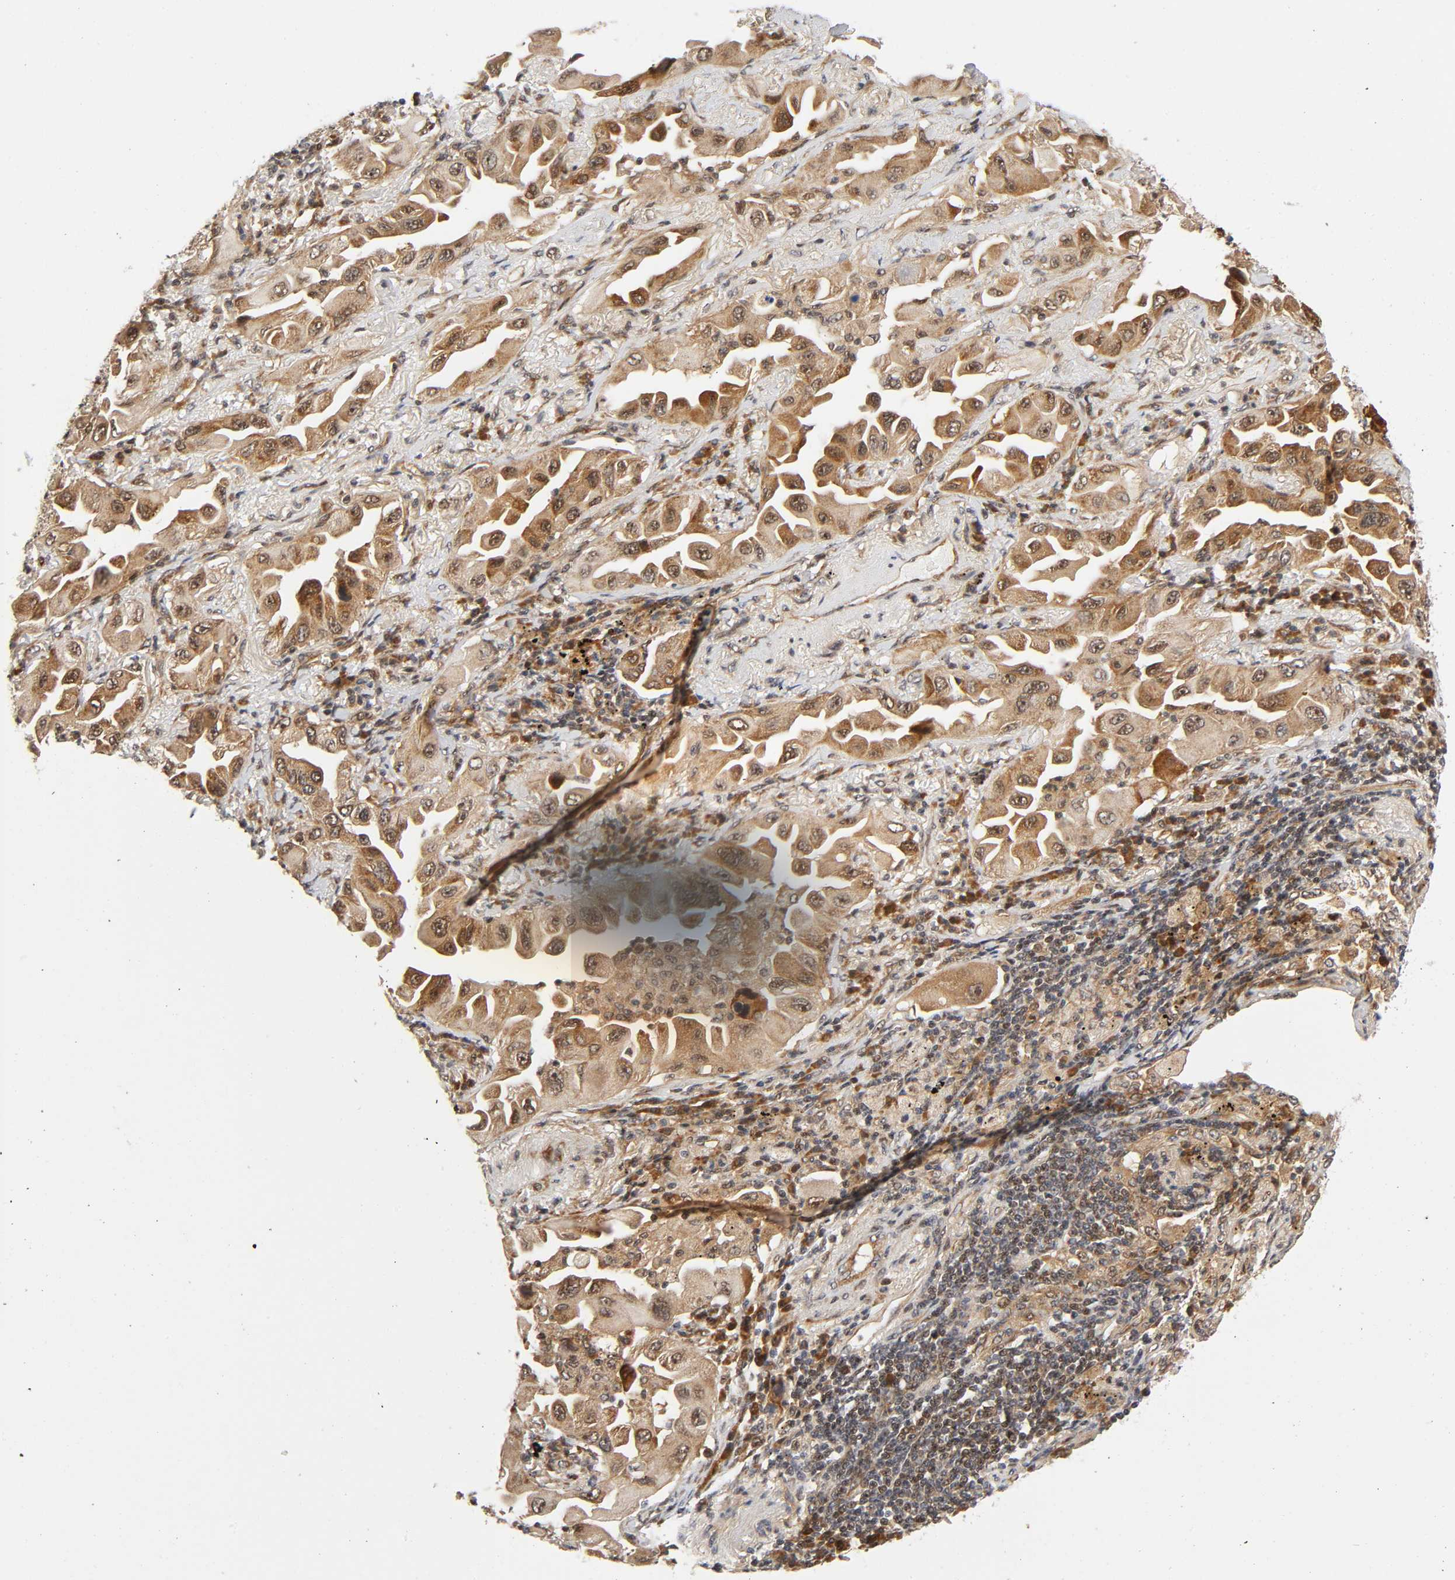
{"staining": {"intensity": "moderate", "quantity": ">75%", "location": "cytoplasmic/membranous"}, "tissue": "lung cancer", "cell_type": "Tumor cells", "image_type": "cancer", "snomed": [{"axis": "morphology", "description": "Adenocarcinoma, NOS"}, {"axis": "topography", "description": "Lung"}], "caption": "About >75% of tumor cells in adenocarcinoma (lung) exhibit moderate cytoplasmic/membranous protein expression as visualized by brown immunohistochemical staining.", "gene": "IQCJ-SCHIP1", "patient": {"sex": "female", "age": 65}}